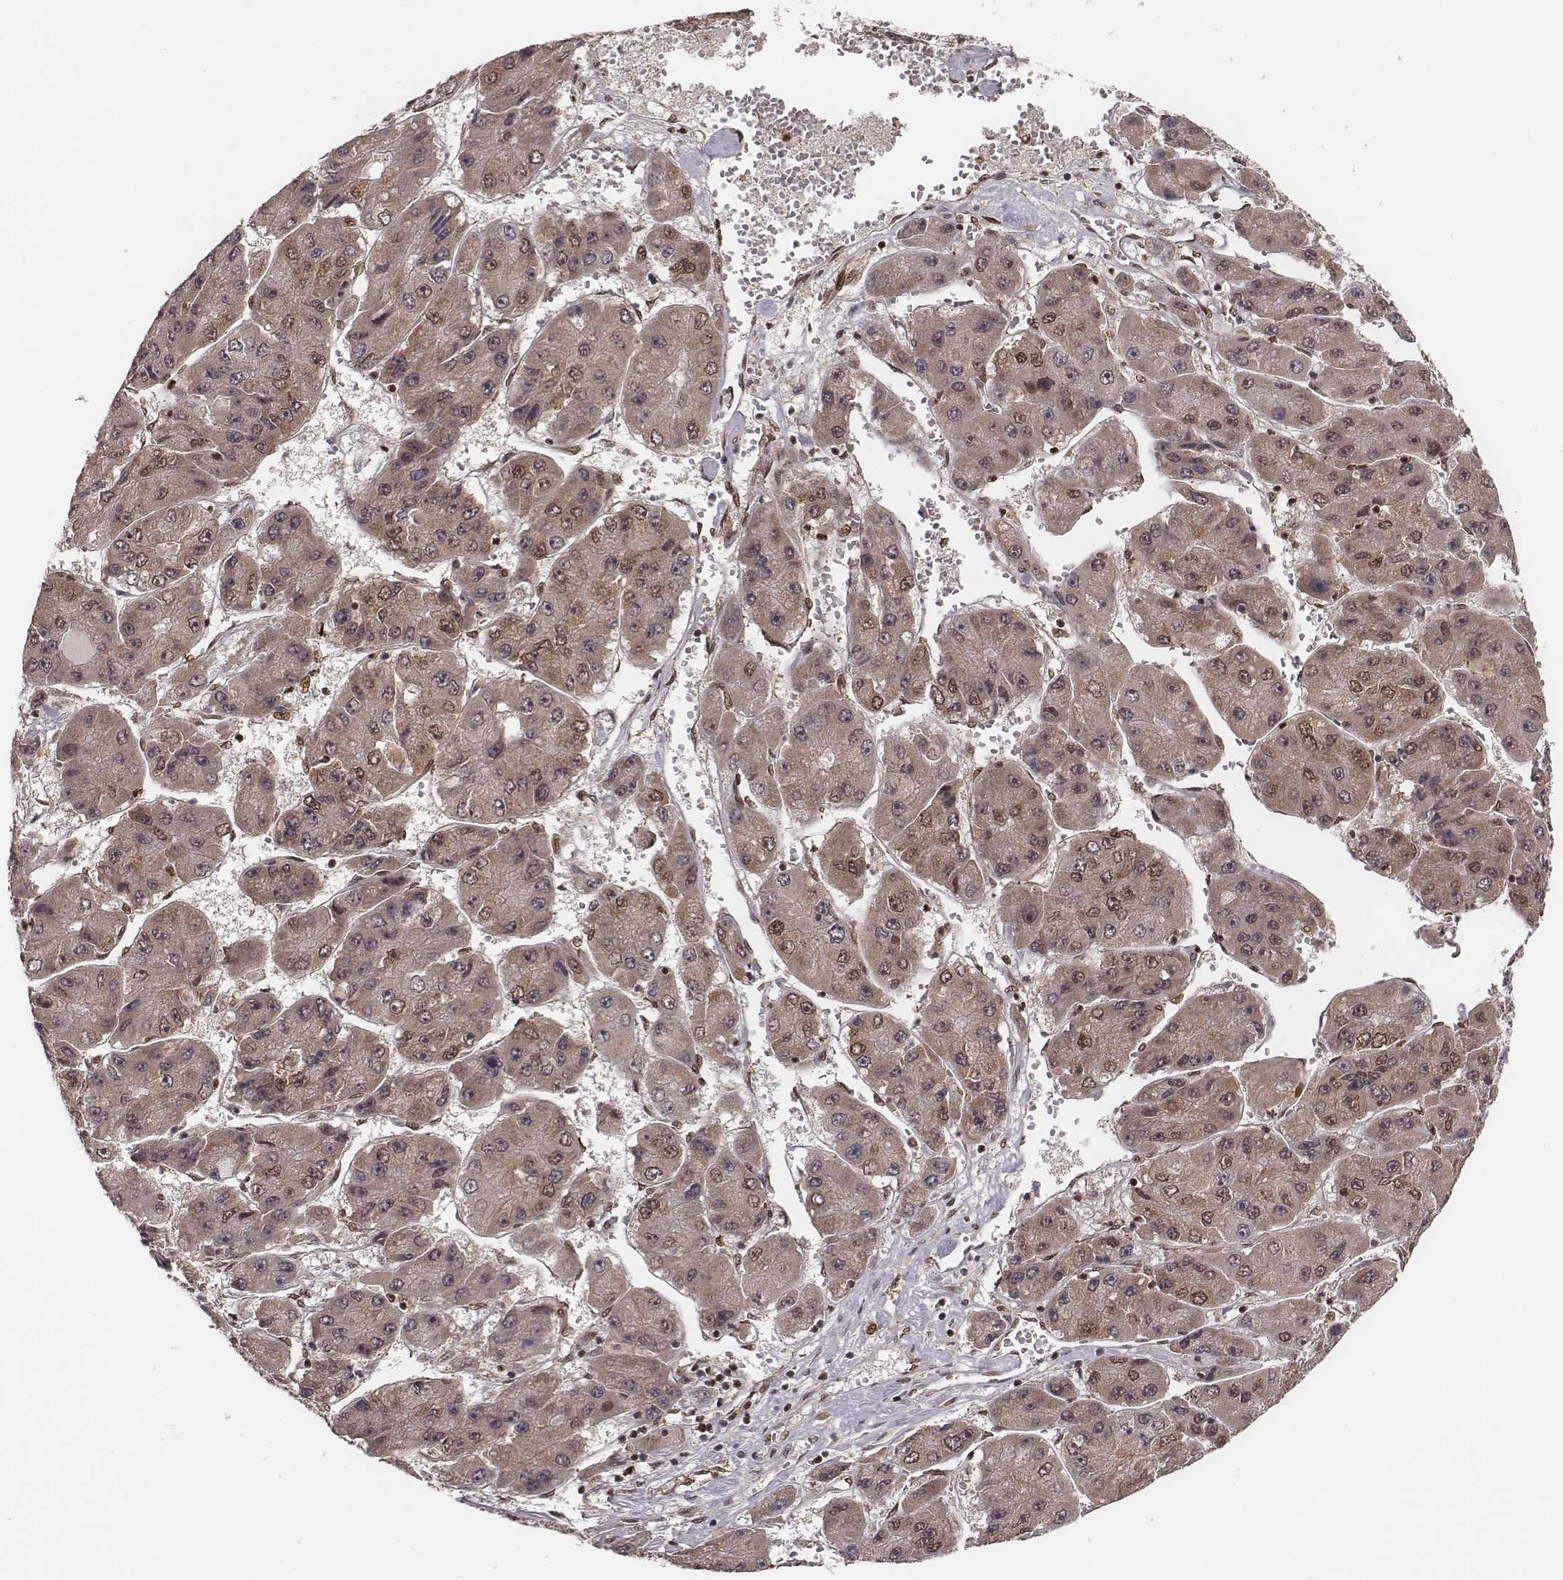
{"staining": {"intensity": "moderate", "quantity": "<25%", "location": "cytoplasmic/membranous,nuclear"}, "tissue": "liver cancer", "cell_type": "Tumor cells", "image_type": "cancer", "snomed": [{"axis": "morphology", "description": "Carcinoma, Hepatocellular, NOS"}, {"axis": "topography", "description": "Liver"}], "caption": "IHC of human liver hepatocellular carcinoma exhibits low levels of moderate cytoplasmic/membranous and nuclear staining in approximately <25% of tumor cells.", "gene": "NFX1", "patient": {"sex": "female", "age": 61}}